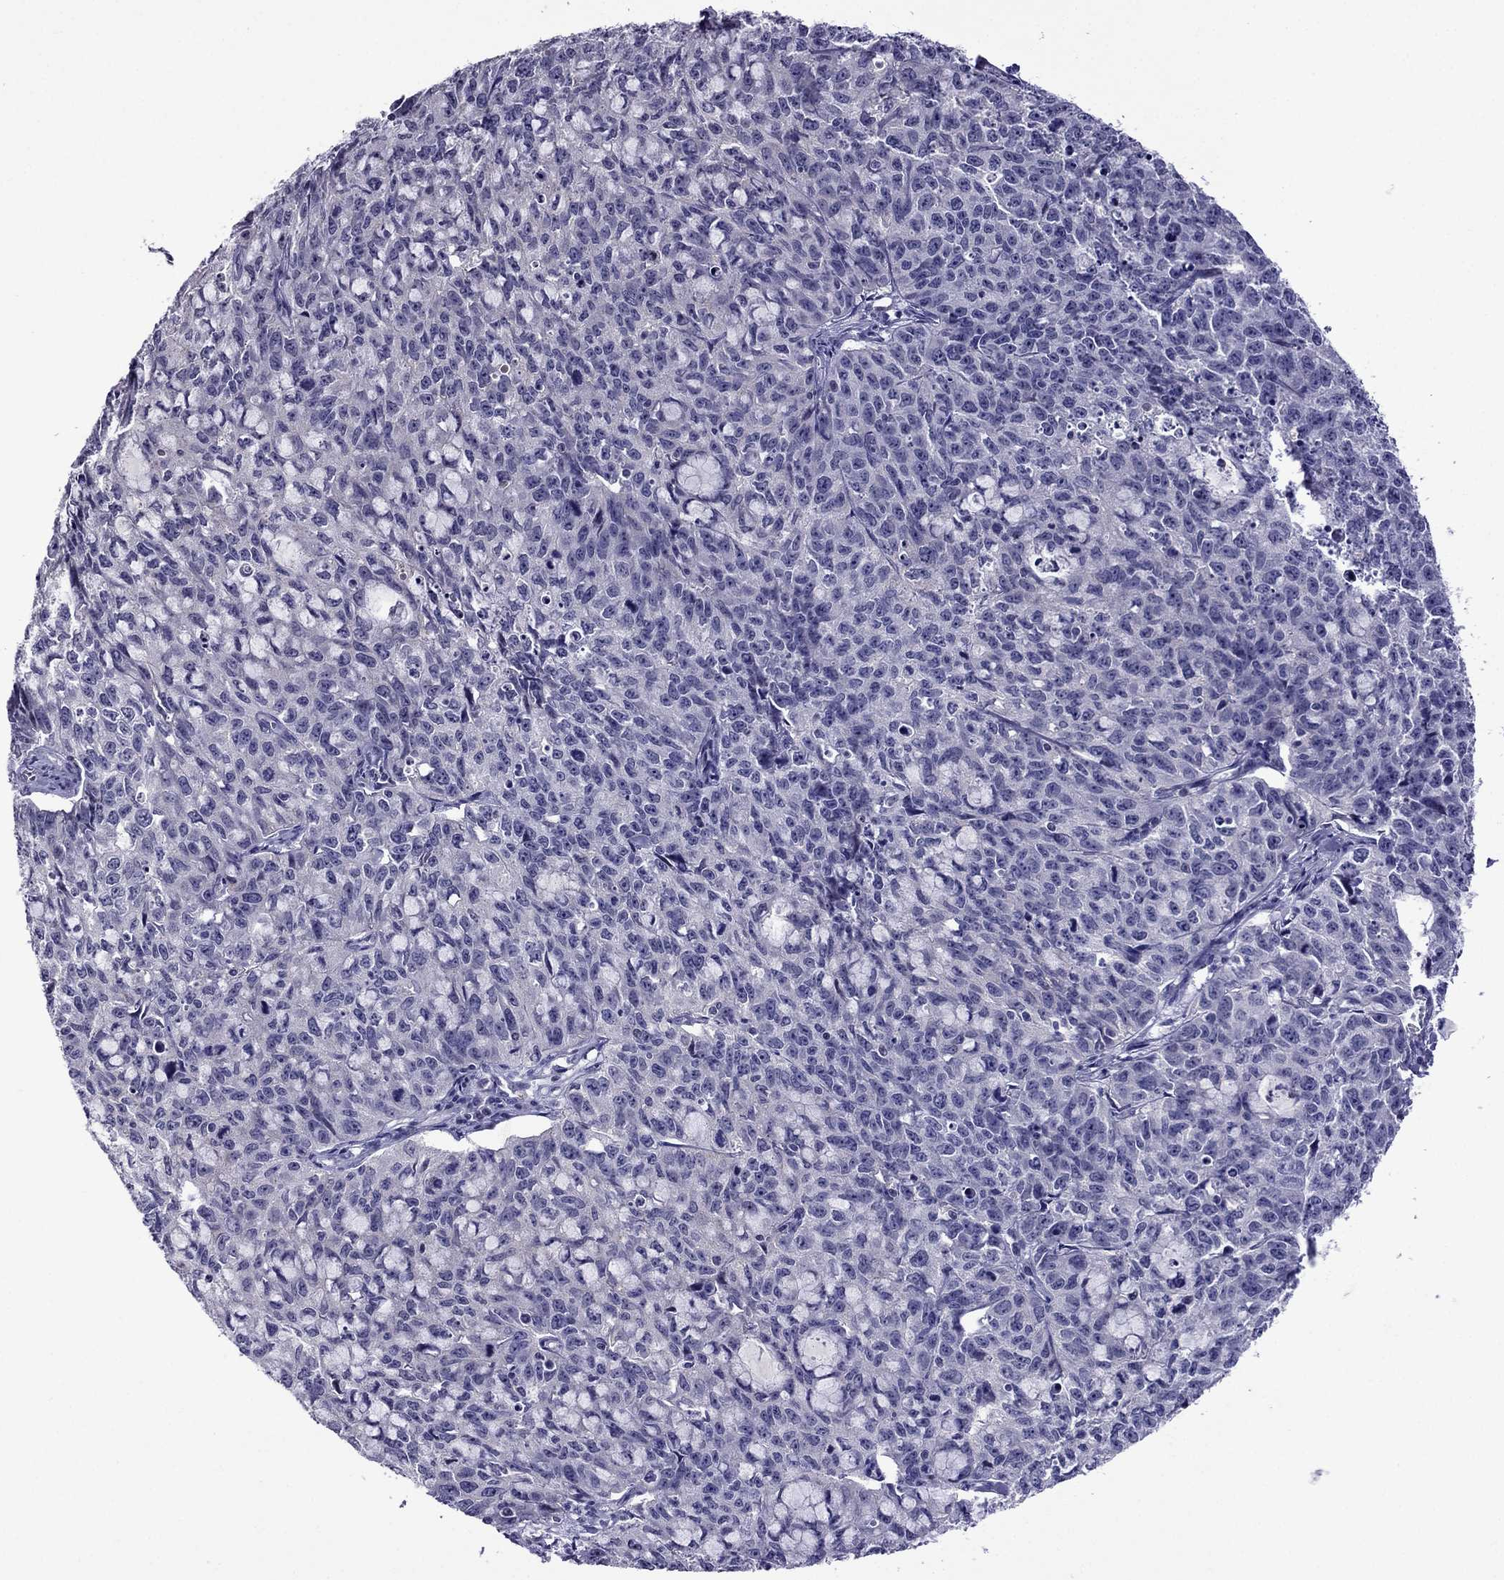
{"staining": {"intensity": "negative", "quantity": "none", "location": "none"}, "tissue": "cervical cancer", "cell_type": "Tumor cells", "image_type": "cancer", "snomed": [{"axis": "morphology", "description": "Squamous cell carcinoma, NOS"}, {"axis": "topography", "description": "Cervix"}], "caption": "An immunohistochemistry image of squamous cell carcinoma (cervical) is shown. There is no staining in tumor cells of squamous cell carcinoma (cervical).", "gene": "SPTBN4", "patient": {"sex": "female", "age": 28}}